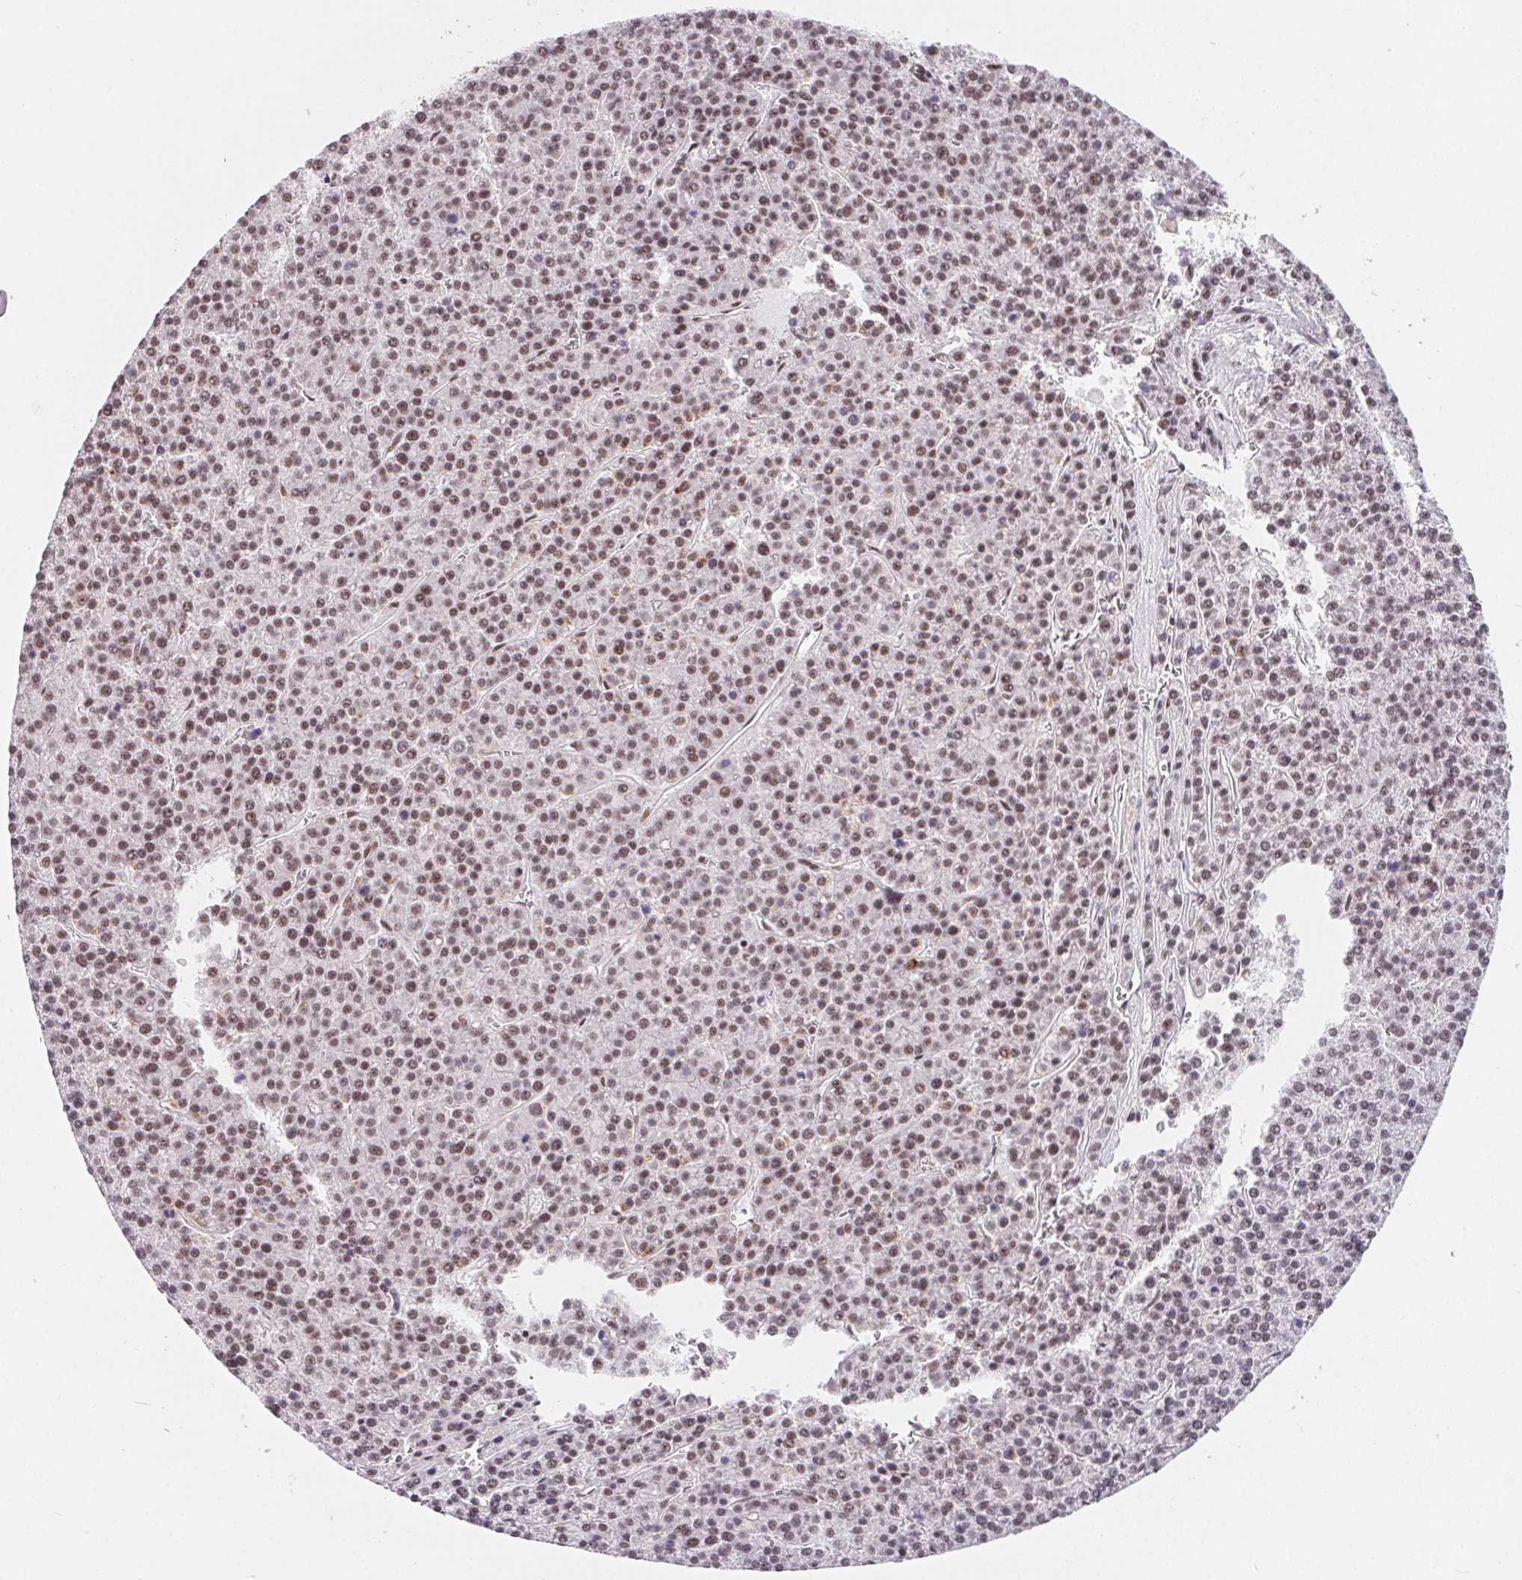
{"staining": {"intensity": "moderate", "quantity": ">75%", "location": "nuclear"}, "tissue": "liver cancer", "cell_type": "Tumor cells", "image_type": "cancer", "snomed": [{"axis": "morphology", "description": "Carcinoma, Hepatocellular, NOS"}, {"axis": "topography", "description": "Liver"}], "caption": "Immunohistochemical staining of human hepatocellular carcinoma (liver) exhibits medium levels of moderate nuclear staining in about >75% of tumor cells.", "gene": "TCERG1", "patient": {"sex": "female", "age": 58}}